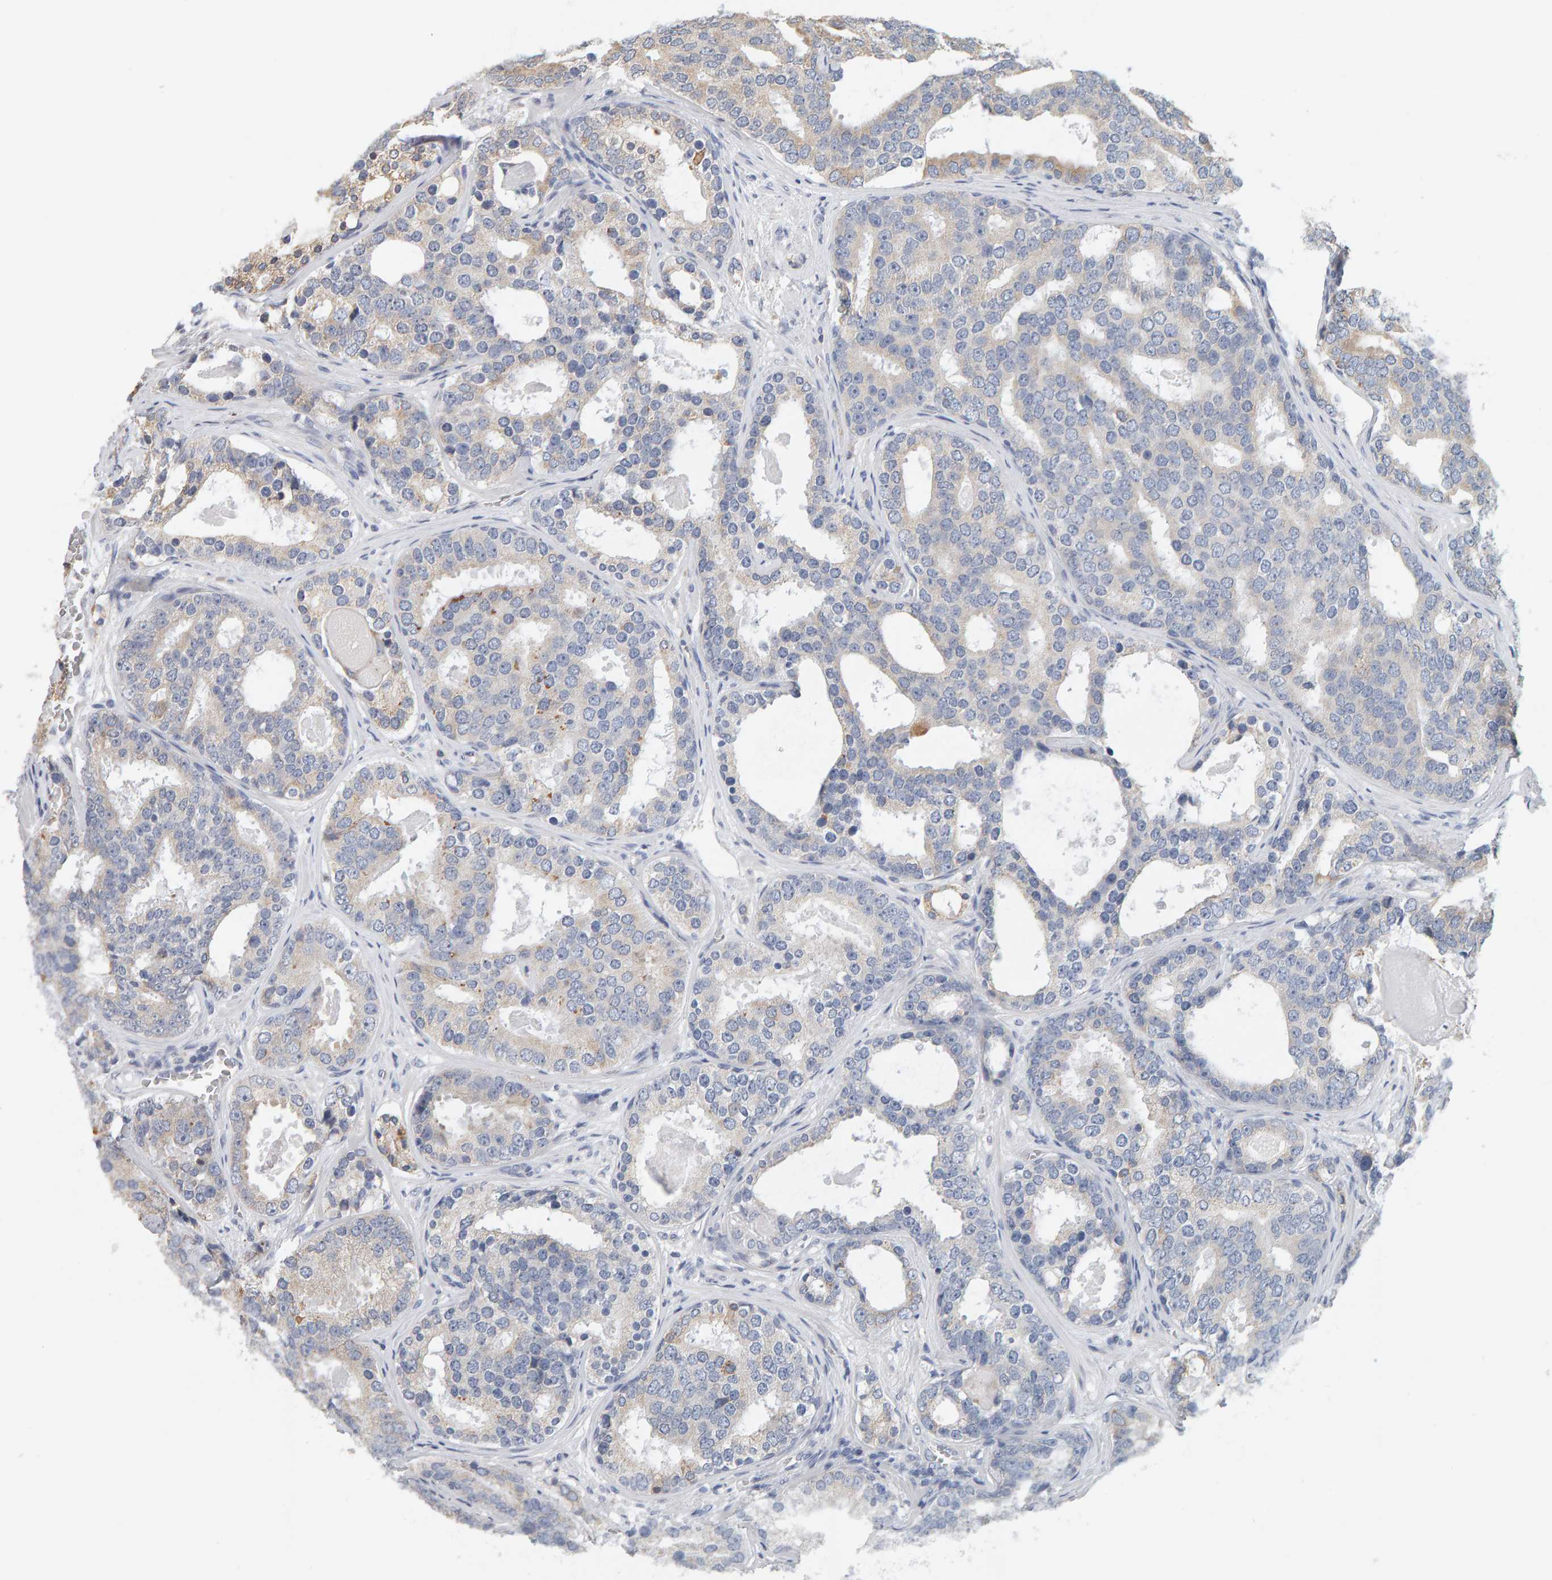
{"staining": {"intensity": "moderate", "quantity": "<25%", "location": "cytoplasmic/membranous"}, "tissue": "prostate cancer", "cell_type": "Tumor cells", "image_type": "cancer", "snomed": [{"axis": "morphology", "description": "Adenocarcinoma, High grade"}, {"axis": "topography", "description": "Prostate"}], "caption": "A low amount of moderate cytoplasmic/membranous staining is seen in approximately <25% of tumor cells in prostate adenocarcinoma (high-grade) tissue.", "gene": "ADHFE1", "patient": {"sex": "male", "age": 60}}